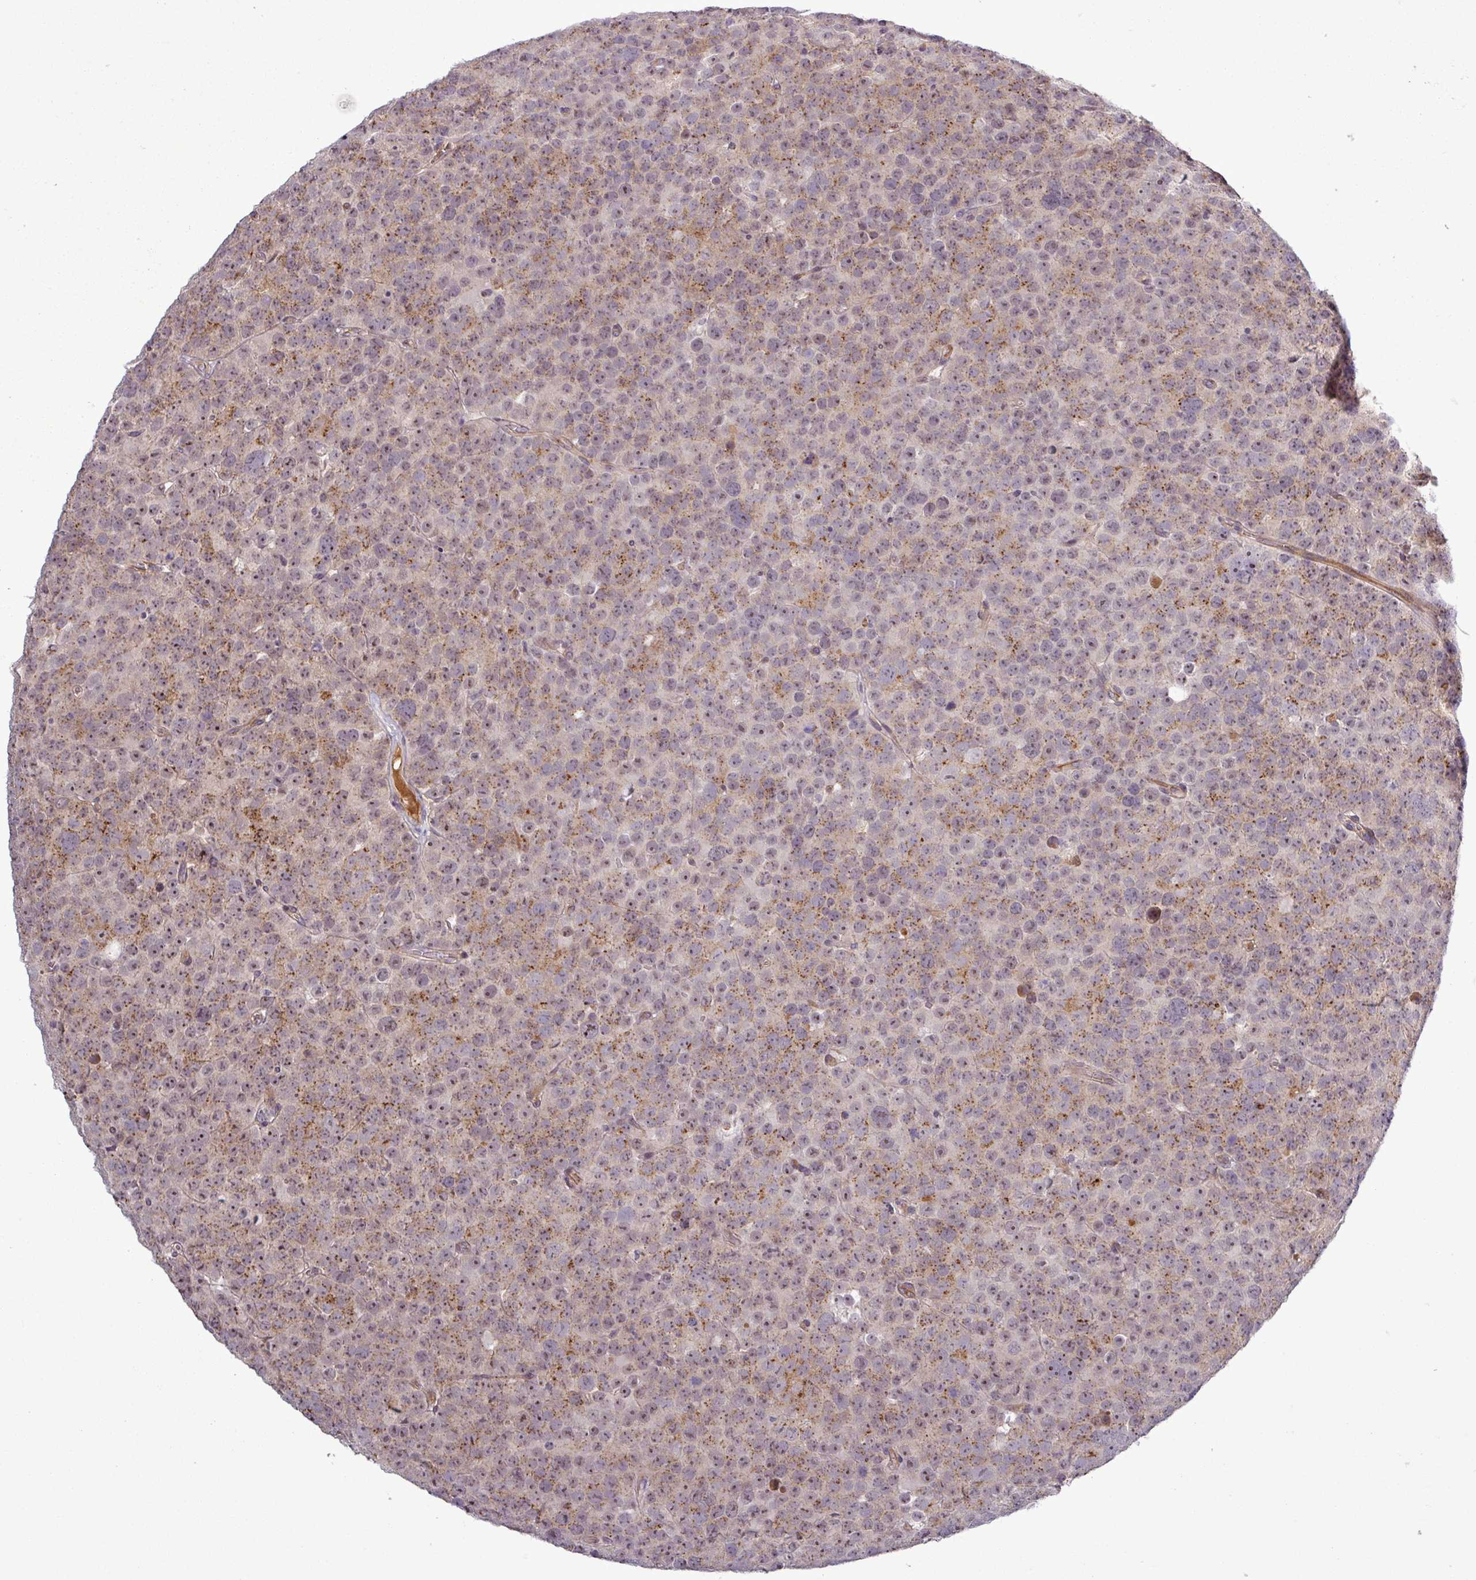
{"staining": {"intensity": "moderate", "quantity": "25%-75%", "location": "cytoplasmic/membranous,nuclear"}, "tissue": "testis cancer", "cell_type": "Tumor cells", "image_type": "cancer", "snomed": [{"axis": "morphology", "description": "Seminoma, NOS"}, {"axis": "topography", "description": "Testis"}], "caption": "Immunohistochemistry photomicrograph of neoplastic tissue: human testis seminoma stained using immunohistochemistry (IHC) reveals medium levels of moderate protein expression localized specifically in the cytoplasmic/membranous and nuclear of tumor cells, appearing as a cytoplasmic/membranous and nuclear brown color.", "gene": "PCDH1", "patient": {"sex": "male", "age": 71}}